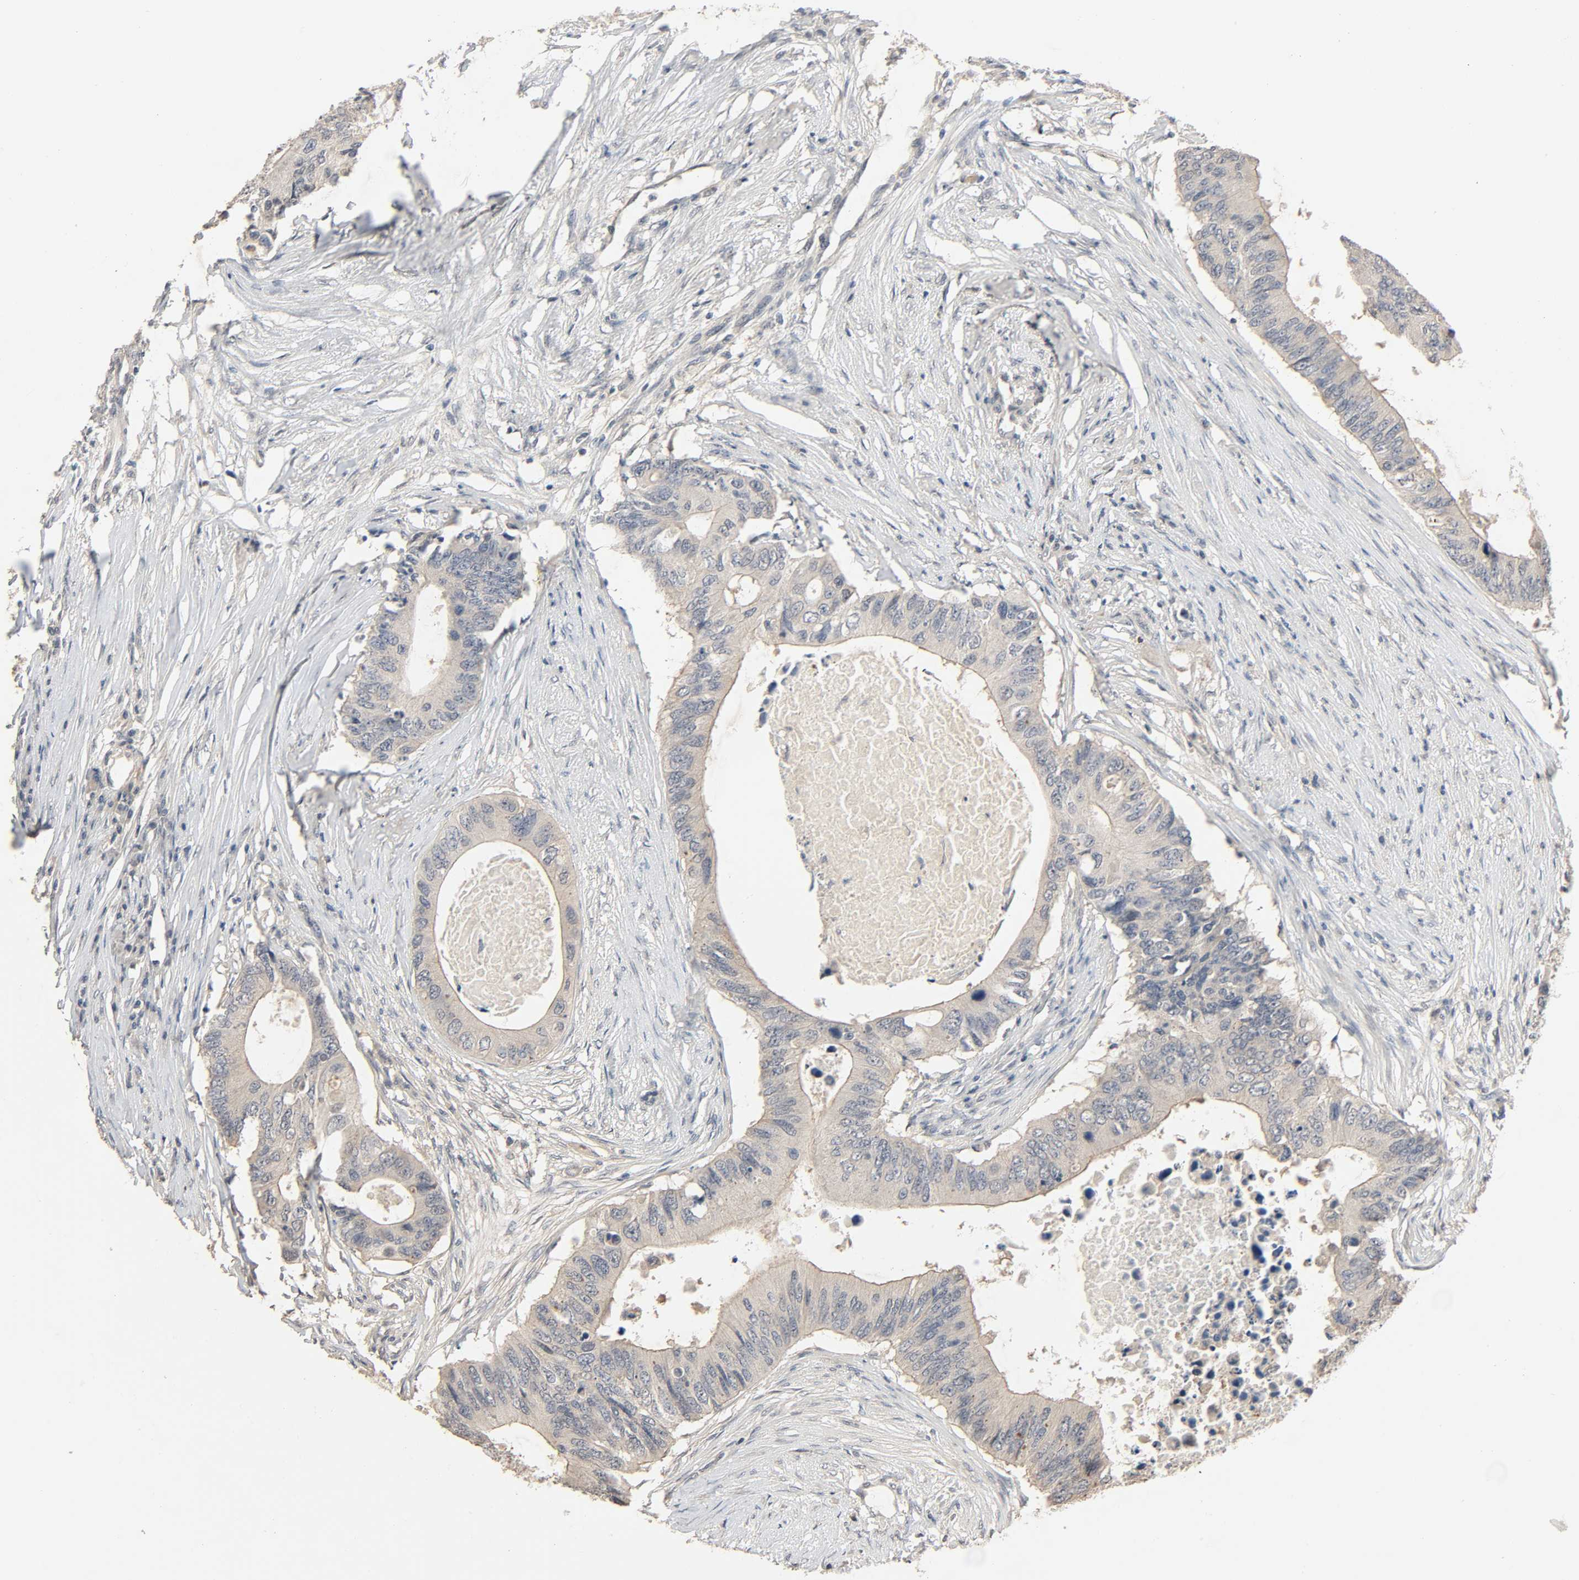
{"staining": {"intensity": "negative", "quantity": "none", "location": "none"}, "tissue": "colorectal cancer", "cell_type": "Tumor cells", "image_type": "cancer", "snomed": [{"axis": "morphology", "description": "Adenocarcinoma, NOS"}, {"axis": "topography", "description": "Colon"}], "caption": "Colorectal adenocarcinoma was stained to show a protein in brown. There is no significant staining in tumor cells. Brightfield microscopy of immunohistochemistry (IHC) stained with DAB (brown) and hematoxylin (blue), captured at high magnification.", "gene": "MAGEA8", "patient": {"sex": "male", "age": 71}}